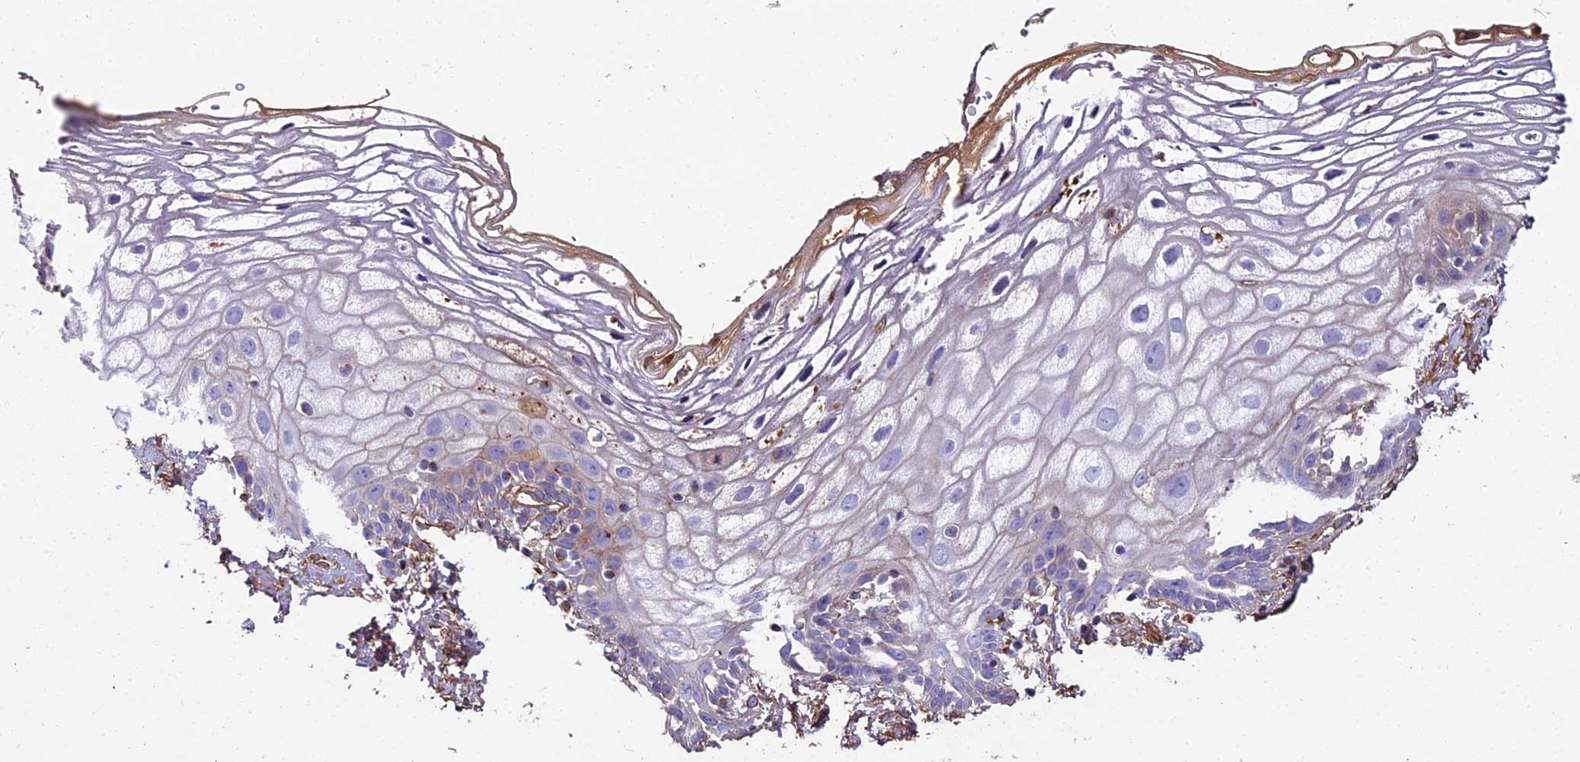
{"staining": {"intensity": "weak", "quantity": "<25%", "location": "cytoplasmic/membranous"}, "tissue": "vagina", "cell_type": "Squamous epithelial cells", "image_type": "normal", "snomed": [{"axis": "morphology", "description": "Normal tissue, NOS"}, {"axis": "morphology", "description": "Adenocarcinoma, NOS"}, {"axis": "topography", "description": "Rectum"}, {"axis": "topography", "description": "Vagina"}], "caption": "Immunohistochemistry (IHC) micrograph of benign vagina: human vagina stained with DAB (3,3'-diaminobenzidine) reveals no significant protein positivity in squamous epithelial cells.", "gene": "BEX4", "patient": {"sex": "female", "age": 71}}